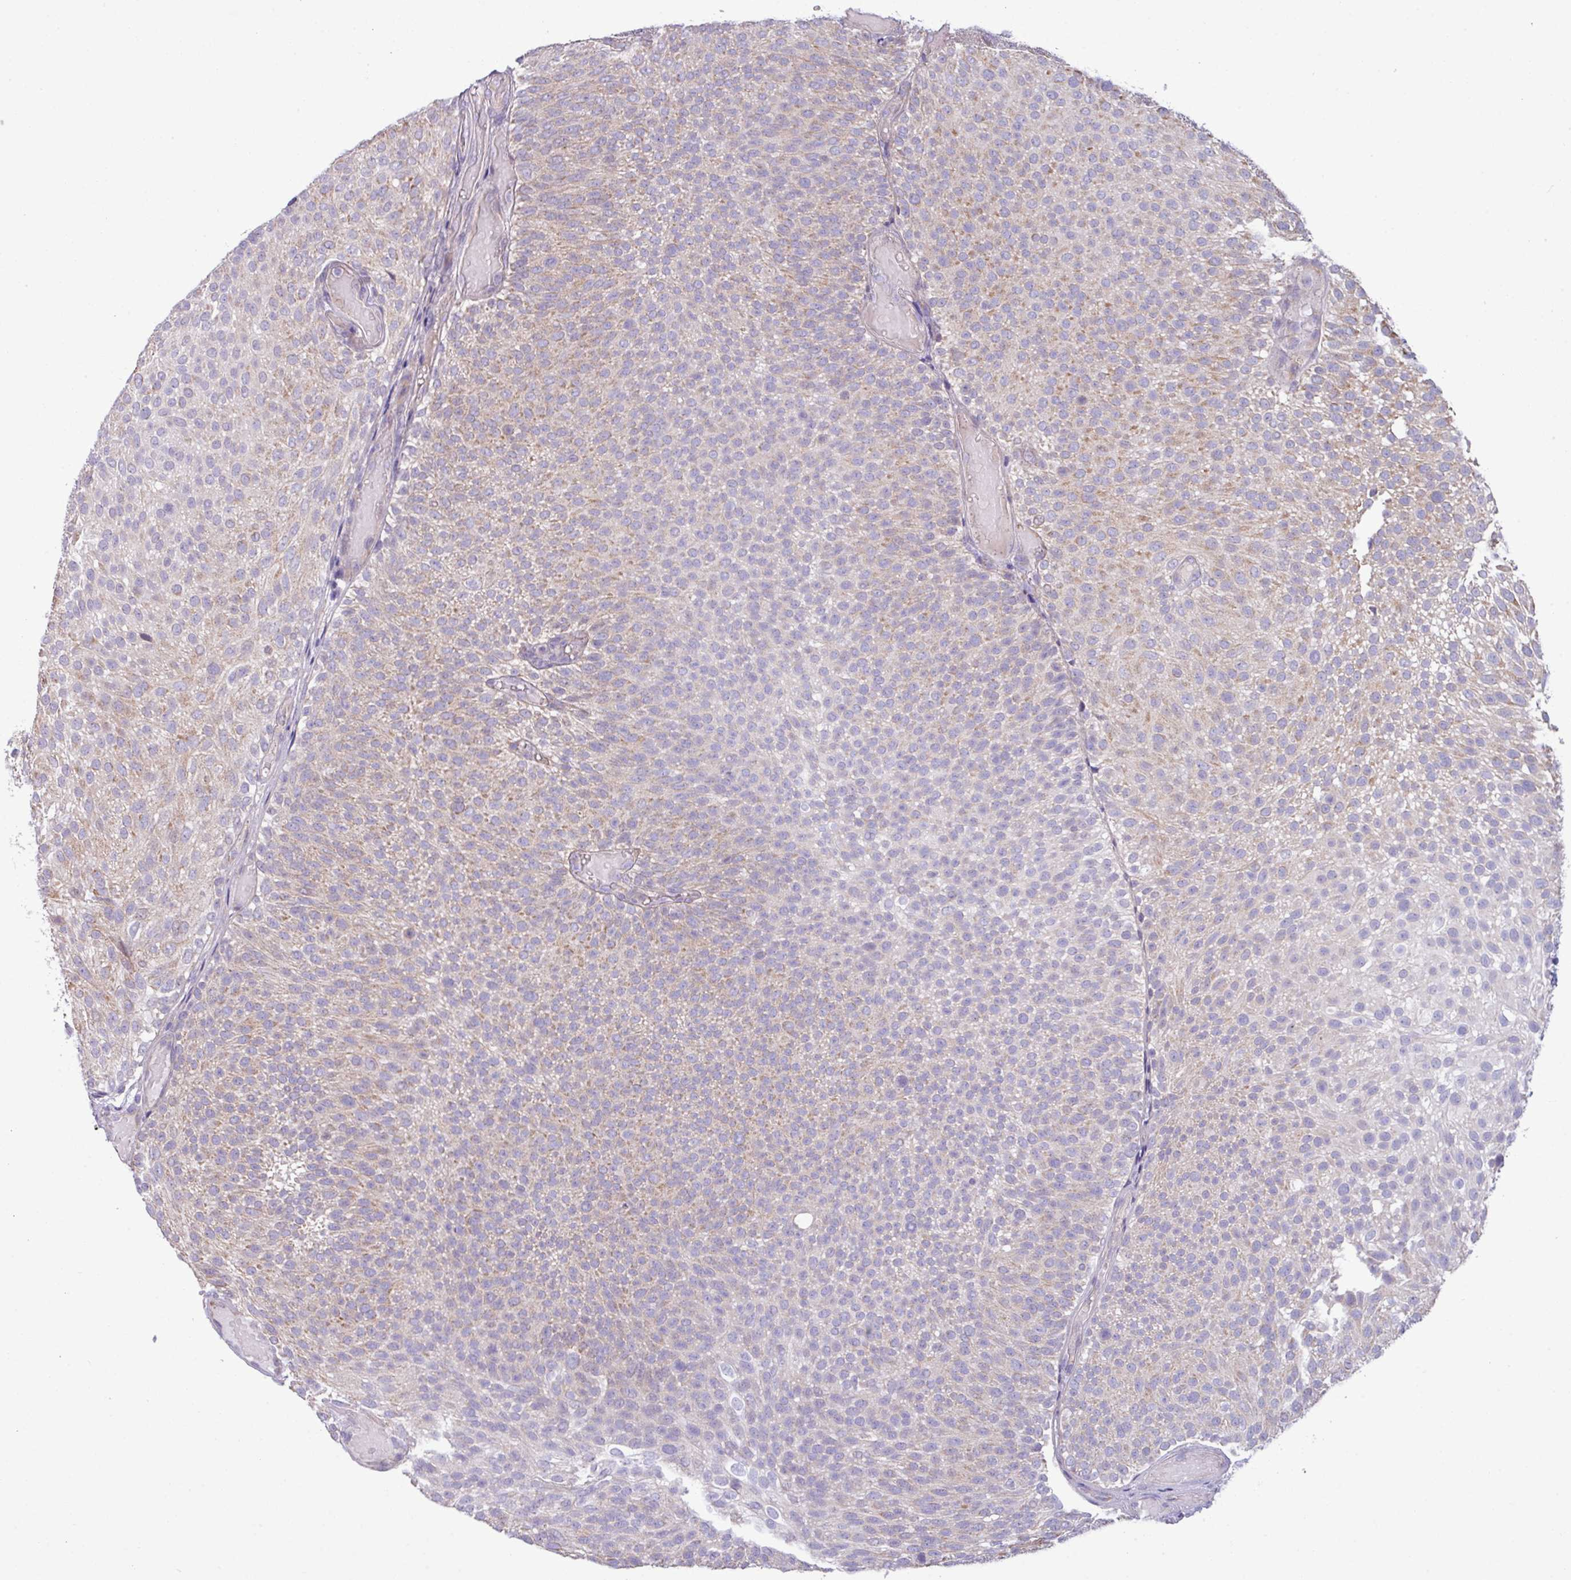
{"staining": {"intensity": "weak", "quantity": "25%-75%", "location": "cytoplasmic/membranous"}, "tissue": "urothelial cancer", "cell_type": "Tumor cells", "image_type": "cancer", "snomed": [{"axis": "morphology", "description": "Urothelial carcinoma, Low grade"}, {"axis": "topography", "description": "Urinary bladder"}], "caption": "Brown immunohistochemical staining in low-grade urothelial carcinoma reveals weak cytoplasmic/membranous expression in about 25%-75% of tumor cells.", "gene": "IRGC", "patient": {"sex": "male", "age": 78}}